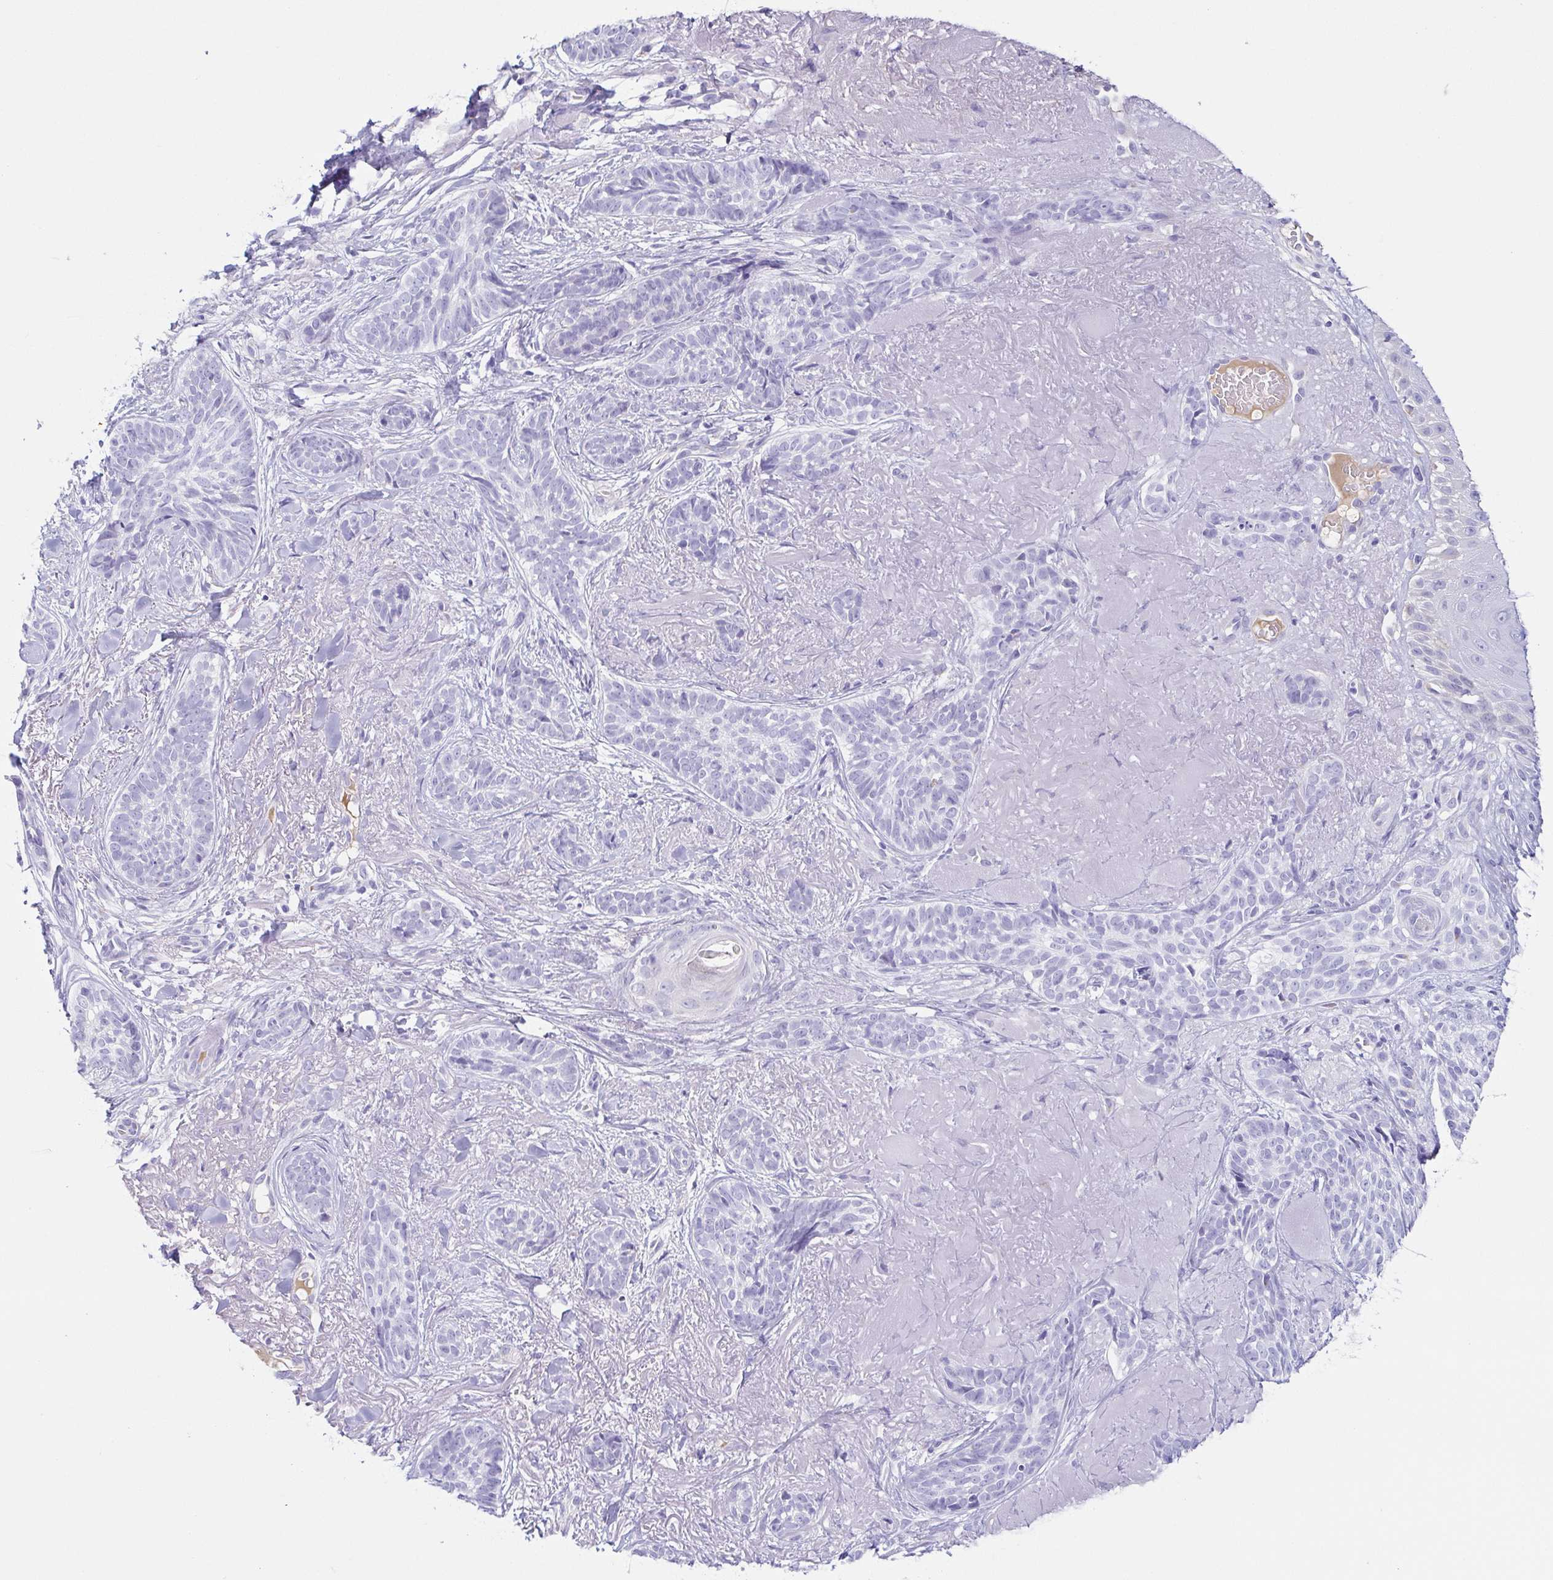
{"staining": {"intensity": "negative", "quantity": "none", "location": "none"}, "tissue": "skin cancer", "cell_type": "Tumor cells", "image_type": "cancer", "snomed": [{"axis": "morphology", "description": "Basal cell carcinoma"}, {"axis": "morphology", "description": "BCC, high aggressive"}, {"axis": "topography", "description": "Skin"}], "caption": "The histopathology image shows no significant expression in tumor cells of bcc,  high aggressive (skin).", "gene": "LDLRAD1", "patient": {"sex": "female", "age": 79}}